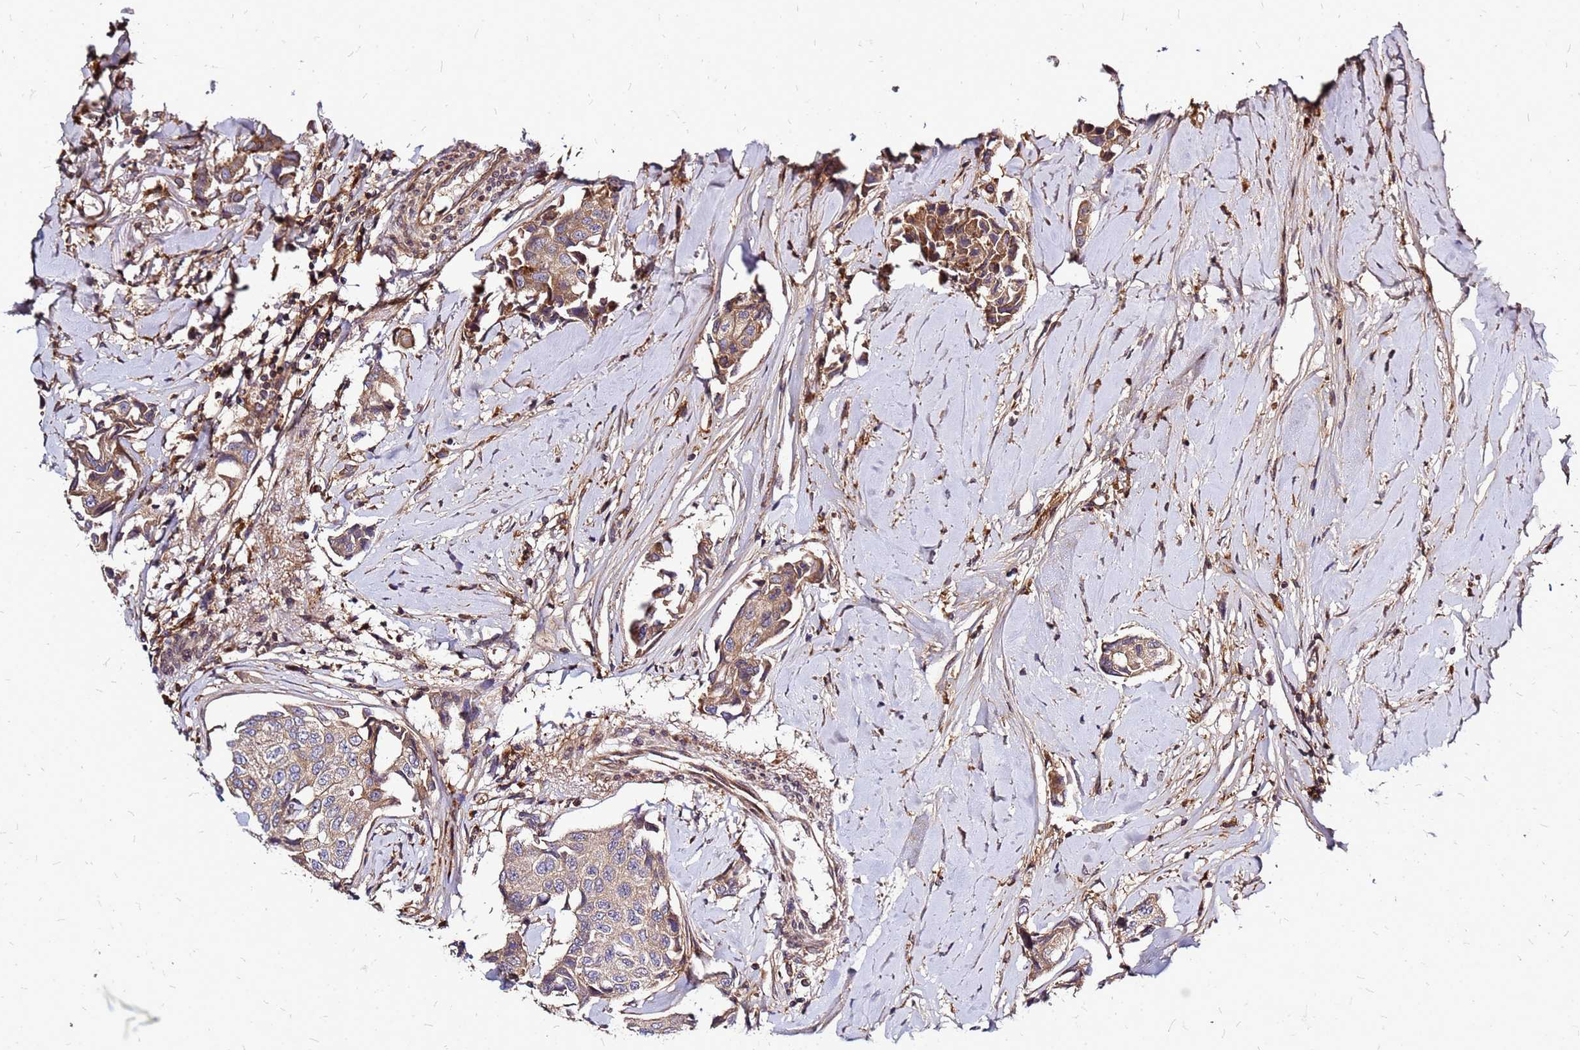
{"staining": {"intensity": "weak", "quantity": ">75%", "location": "cytoplasmic/membranous"}, "tissue": "breast cancer", "cell_type": "Tumor cells", "image_type": "cancer", "snomed": [{"axis": "morphology", "description": "Duct carcinoma"}, {"axis": "topography", "description": "Breast"}], "caption": "IHC photomicrograph of neoplastic tissue: human breast cancer (infiltrating ductal carcinoma) stained using IHC demonstrates low levels of weak protein expression localized specifically in the cytoplasmic/membranous of tumor cells, appearing as a cytoplasmic/membranous brown color.", "gene": "CYBC1", "patient": {"sex": "female", "age": 80}}